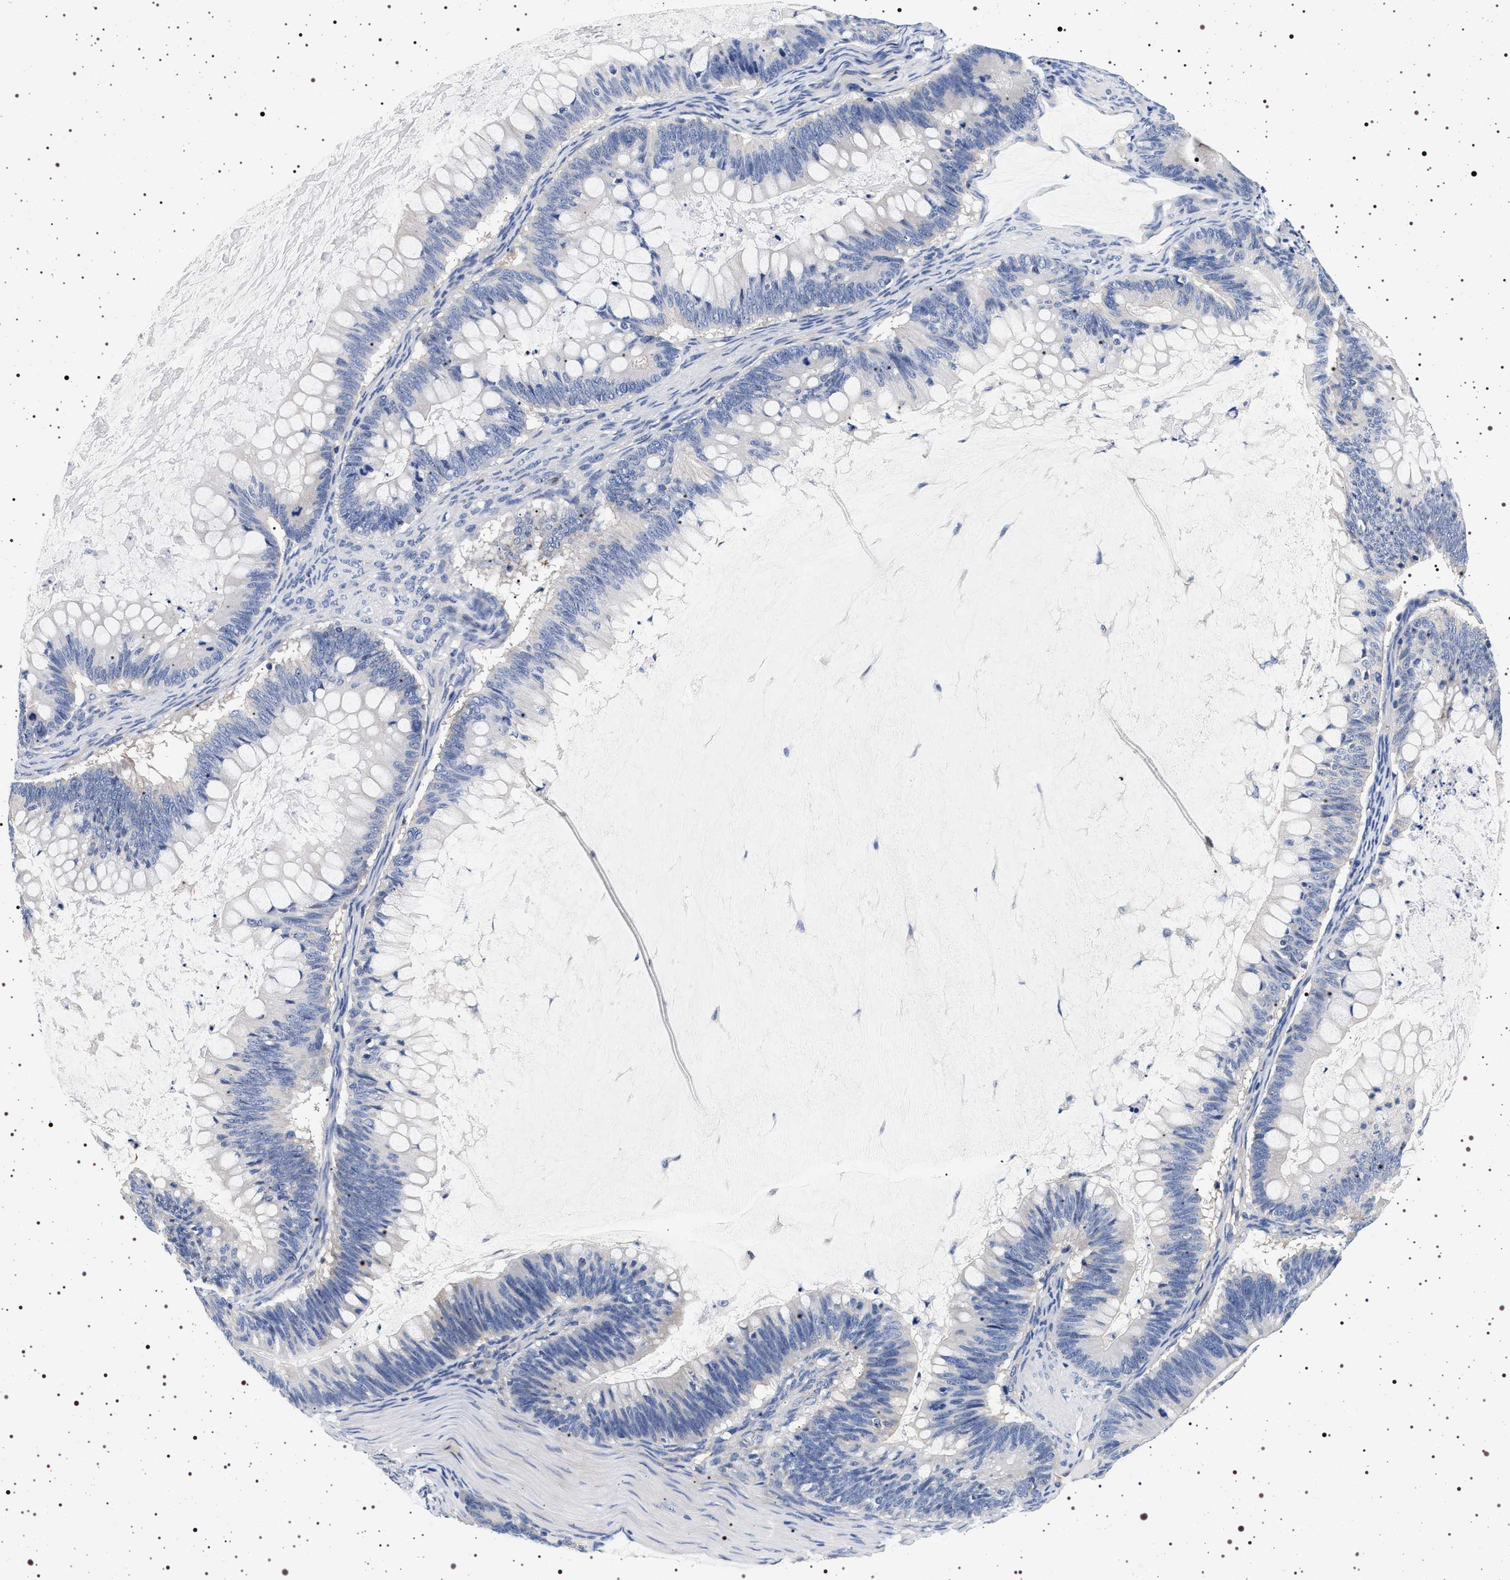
{"staining": {"intensity": "negative", "quantity": "none", "location": "none"}, "tissue": "ovarian cancer", "cell_type": "Tumor cells", "image_type": "cancer", "snomed": [{"axis": "morphology", "description": "Cystadenocarcinoma, mucinous, NOS"}, {"axis": "topography", "description": "Ovary"}], "caption": "Immunohistochemical staining of human ovarian cancer (mucinous cystadenocarcinoma) demonstrates no significant expression in tumor cells.", "gene": "HSD17B1", "patient": {"sex": "female", "age": 61}}